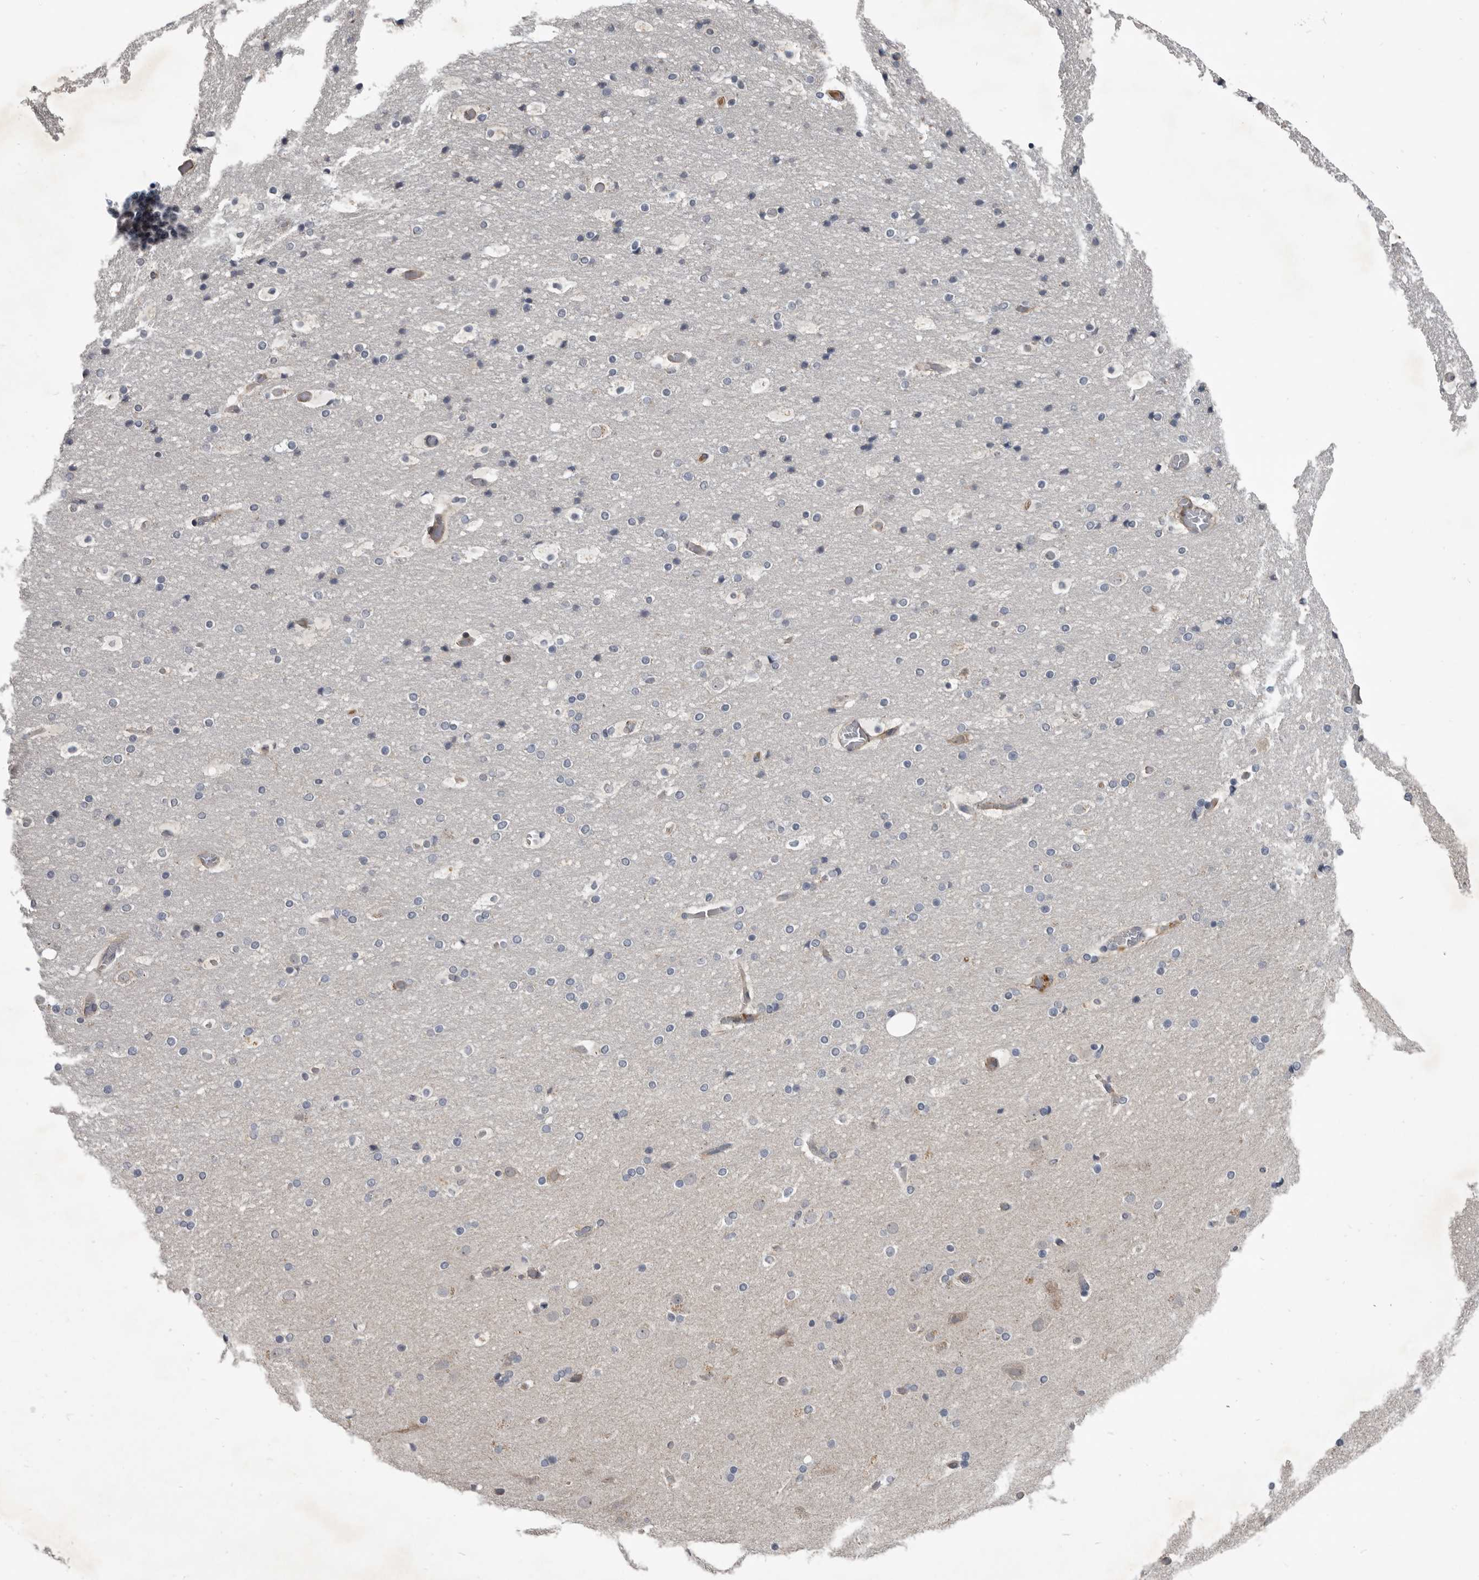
{"staining": {"intensity": "weak", "quantity": ">75%", "location": "cytoplasmic/membranous"}, "tissue": "cerebral cortex", "cell_type": "Endothelial cells", "image_type": "normal", "snomed": [{"axis": "morphology", "description": "Normal tissue, NOS"}, {"axis": "topography", "description": "Cerebral cortex"}], "caption": "Immunohistochemistry (IHC) of normal human cerebral cortex demonstrates low levels of weak cytoplasmic/membranous positivity in approximately >75% of endothelial cells.", "gene": "C1orf216", "patient": {"sex": "male", "age": 57}}